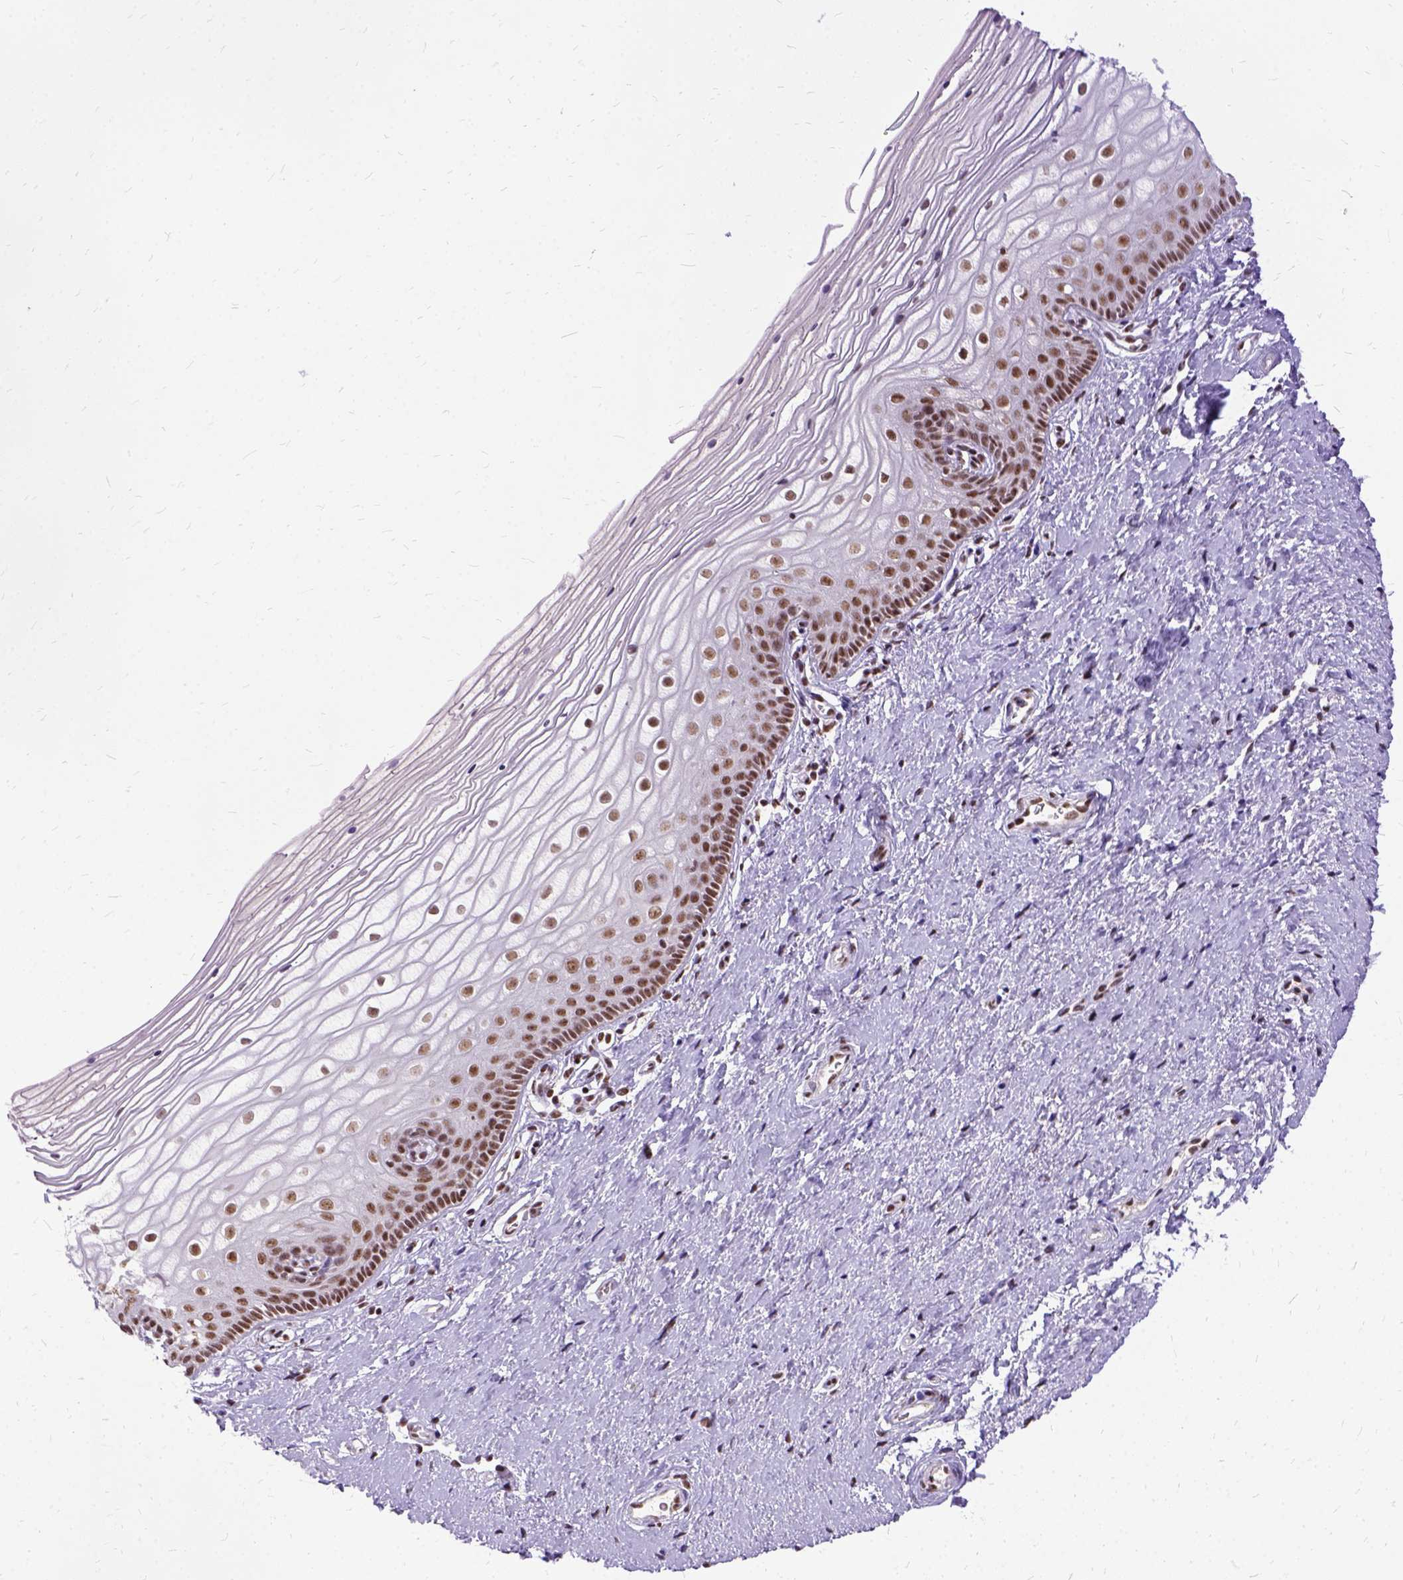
{"staining": {"intensity": "moderate", "quantity": ">75%", "location": "nuclear"}, "tissue": "vagina", "cell_type": "Squamous epithelial cells", "image_type": "normal", "snomed": [{"axis": "morphology", "description": "Normal tissue, NOS"}, {"axis": "topography", "description": "Vagina"}], "caption": "Unremarkable vagina was stained to show a protein in brown. There is medium levels of moderate nuclear positivity in about >75% of squamous epithelial cells. (DAB IHC with brightfield microscopy, high magnification).", "gene": "SETD1A", "patient": {"sex": "female", "age": 39}}